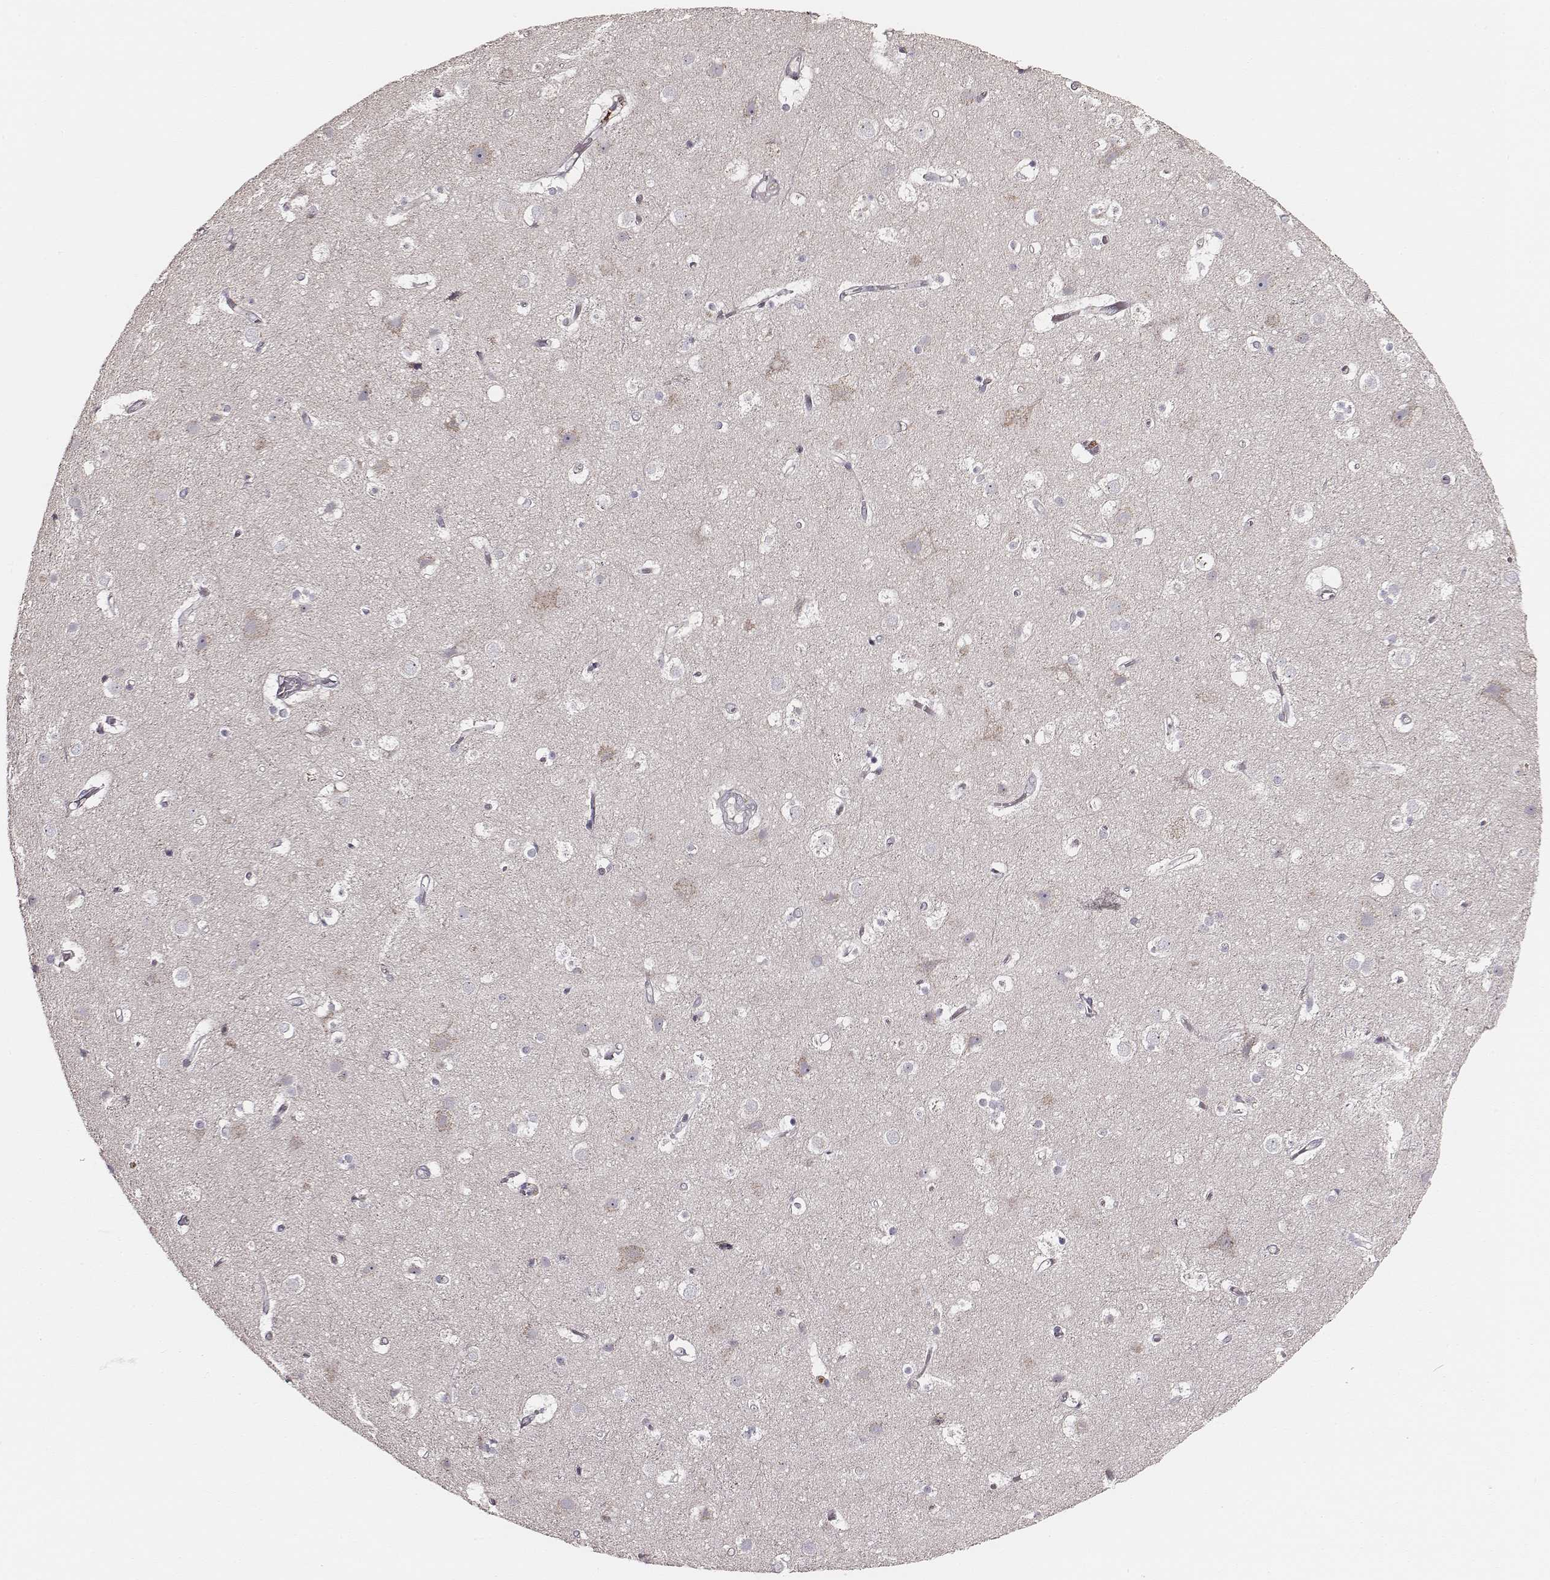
{"staining": {"intensity": "negative", "quantity": "none", "location": "none"}, "tissue": "cerebral cortex", "cell_type": "Endothelial cells", "image_type": "normal", "snomed": [{"axis": "morphology", "description": "Normal tissue, NOS"}, {"axis": "topography", "description": "Cerebral cortex"}], "caption": "IHC histopathology image of benign cerebral cortex: cerebral cortex stained with DAB (3,3'-diaminobenzidine) shows no significant protein expression in endothelial cells. Brightfield microscopy of immunohistochemistry stained with DAB (brown) and hematoxylin (blue), captured at high magnification.", "gene": "ABCA7", "patient": {"sex": "female", "age": 52}}